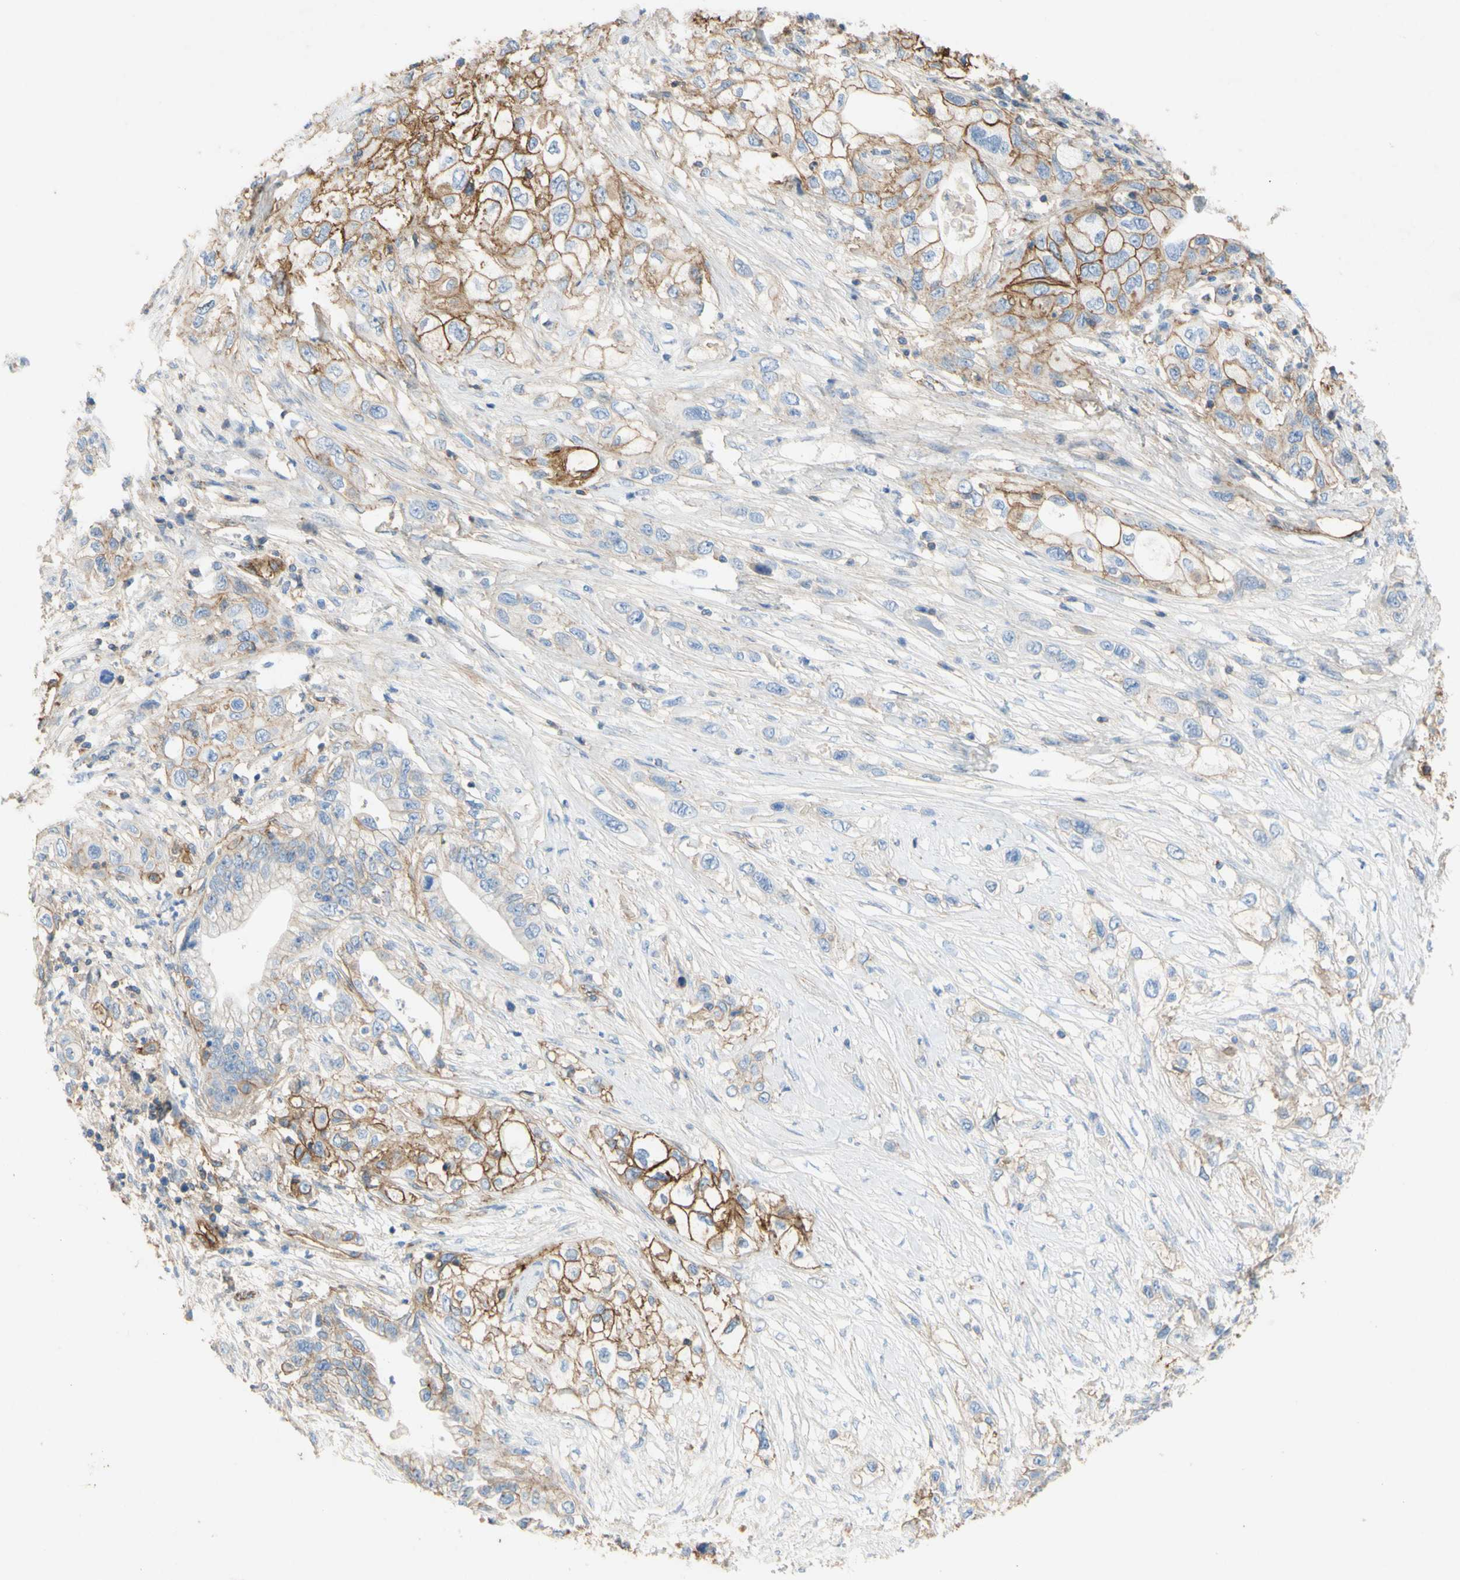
{"staining": {"intensity": "moderate", "quantity": "25%-75%", "location": "cytoplasmic/membranous"}, "tissue": "pancreatic cancer", "cell_type": "Tumor cells", "image_type": "cancer", "snomed": [{"axis": "morphology", "description": "Adenocarcinoma, NOS"}, {"axis": "topography", "description": "Pancreas"}], "caption": "Protein staining of pancreatic cancer tissue reveals moderate cytoplasmic/membranous positivity in approximately 25%-75% of tumor cells. The protein of interest is stained brown, and the nuclei are stained in blue (DAB IHC with brightfield microscopy, high magnification).", "gene": "ATP2A3", "patient": {"sex": "female", "age": 70}}